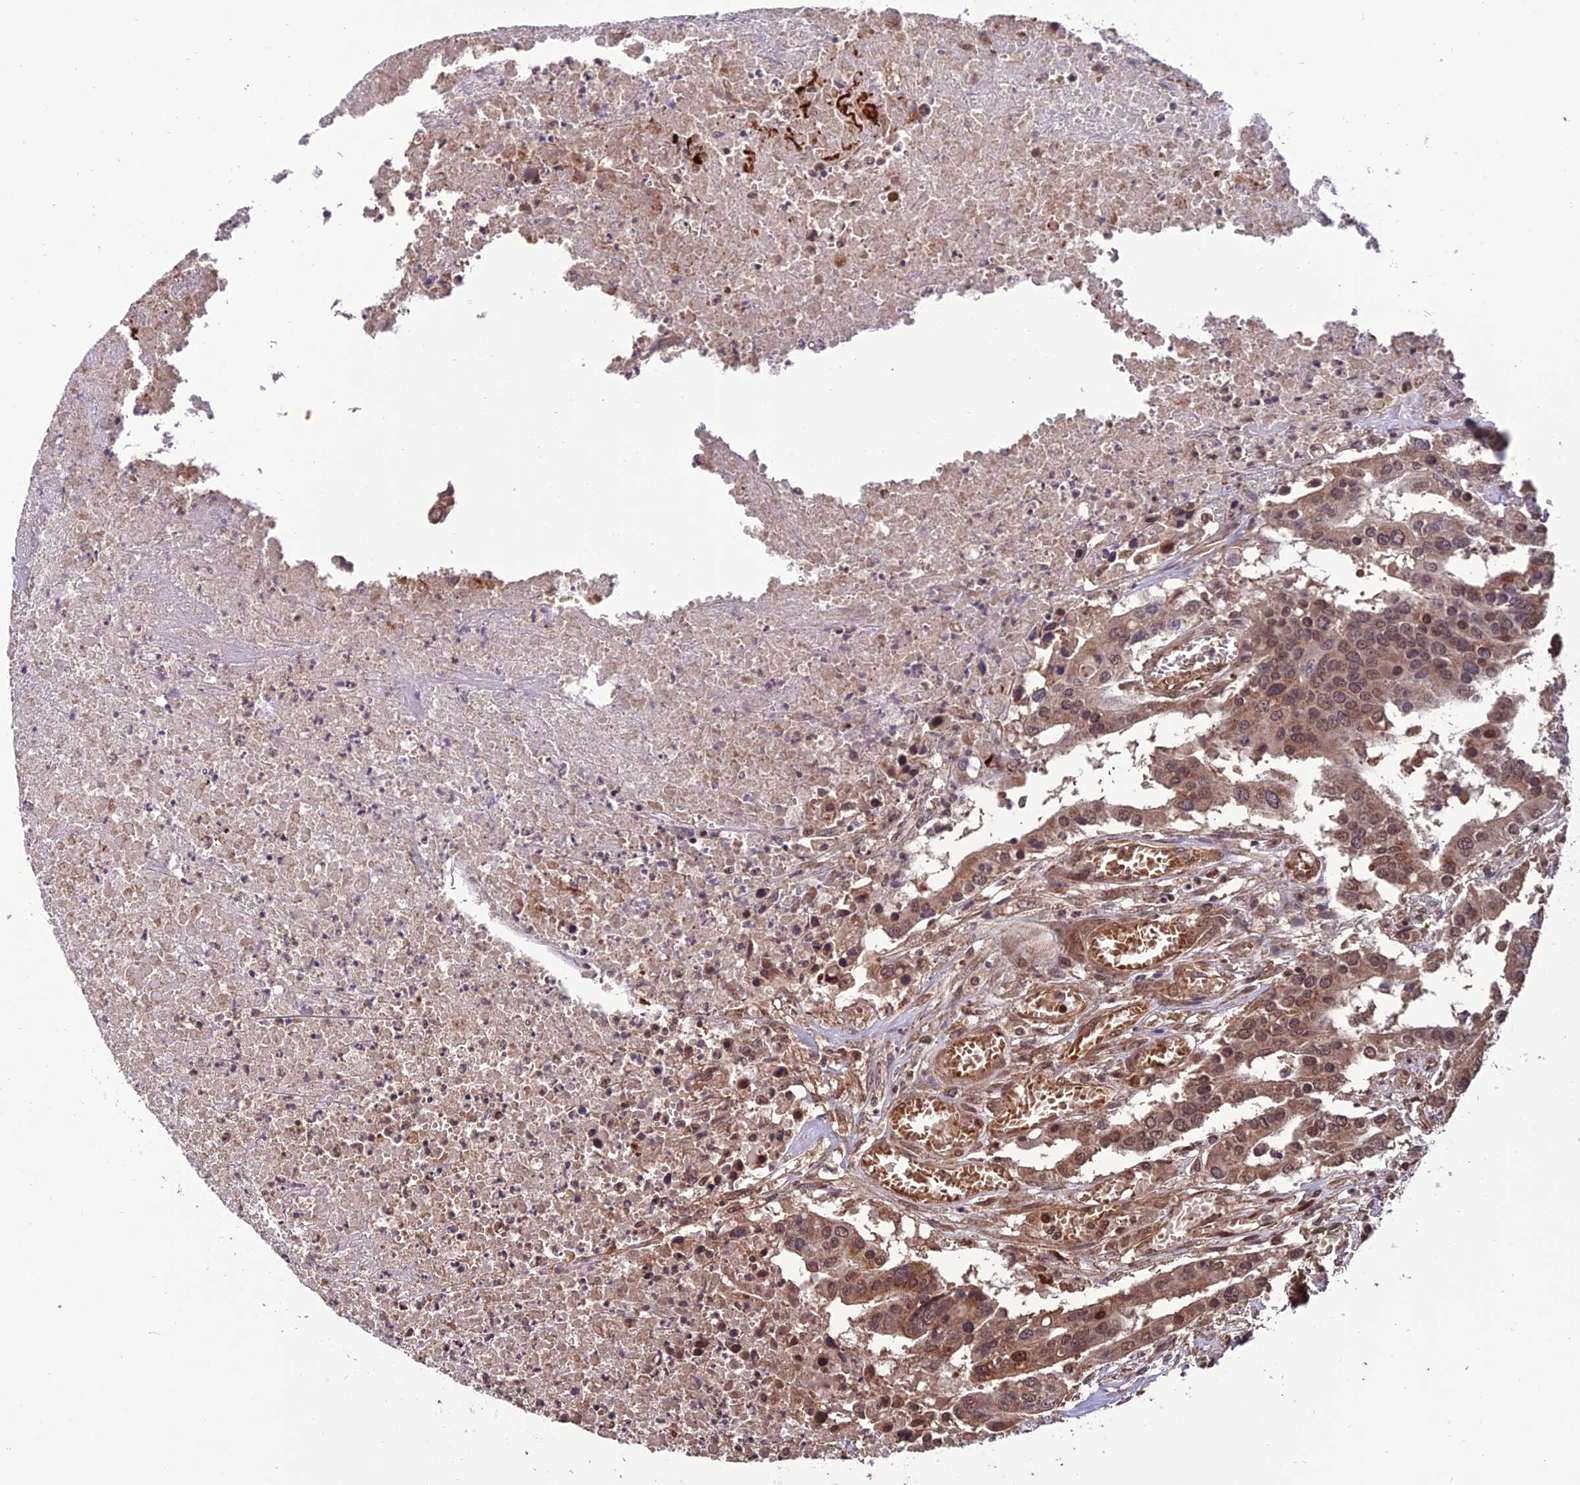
{"staining": {"intensity": "moderate", "quantity": ">75%", "location": "cytoplasmic/membranous,nuclear"}, "tissue": "colorectal cancer", "cell_type": "Tumor cells", "image_type": "cancer", "snomed": [{"axis": "morphology", "description": "Adenocarcinoma, NOS"}, {"axis": "topography", "description": "Colon"}], "caption": "About >75% of tumor cells in colorectal adenocarcinoma show moderate cytoplasmic/membranous and nuclear protein staining as visualized by brown immunohistochemical staining.", "gene": "CABIN1", "patient": {"sex": "male", "age": 77}}